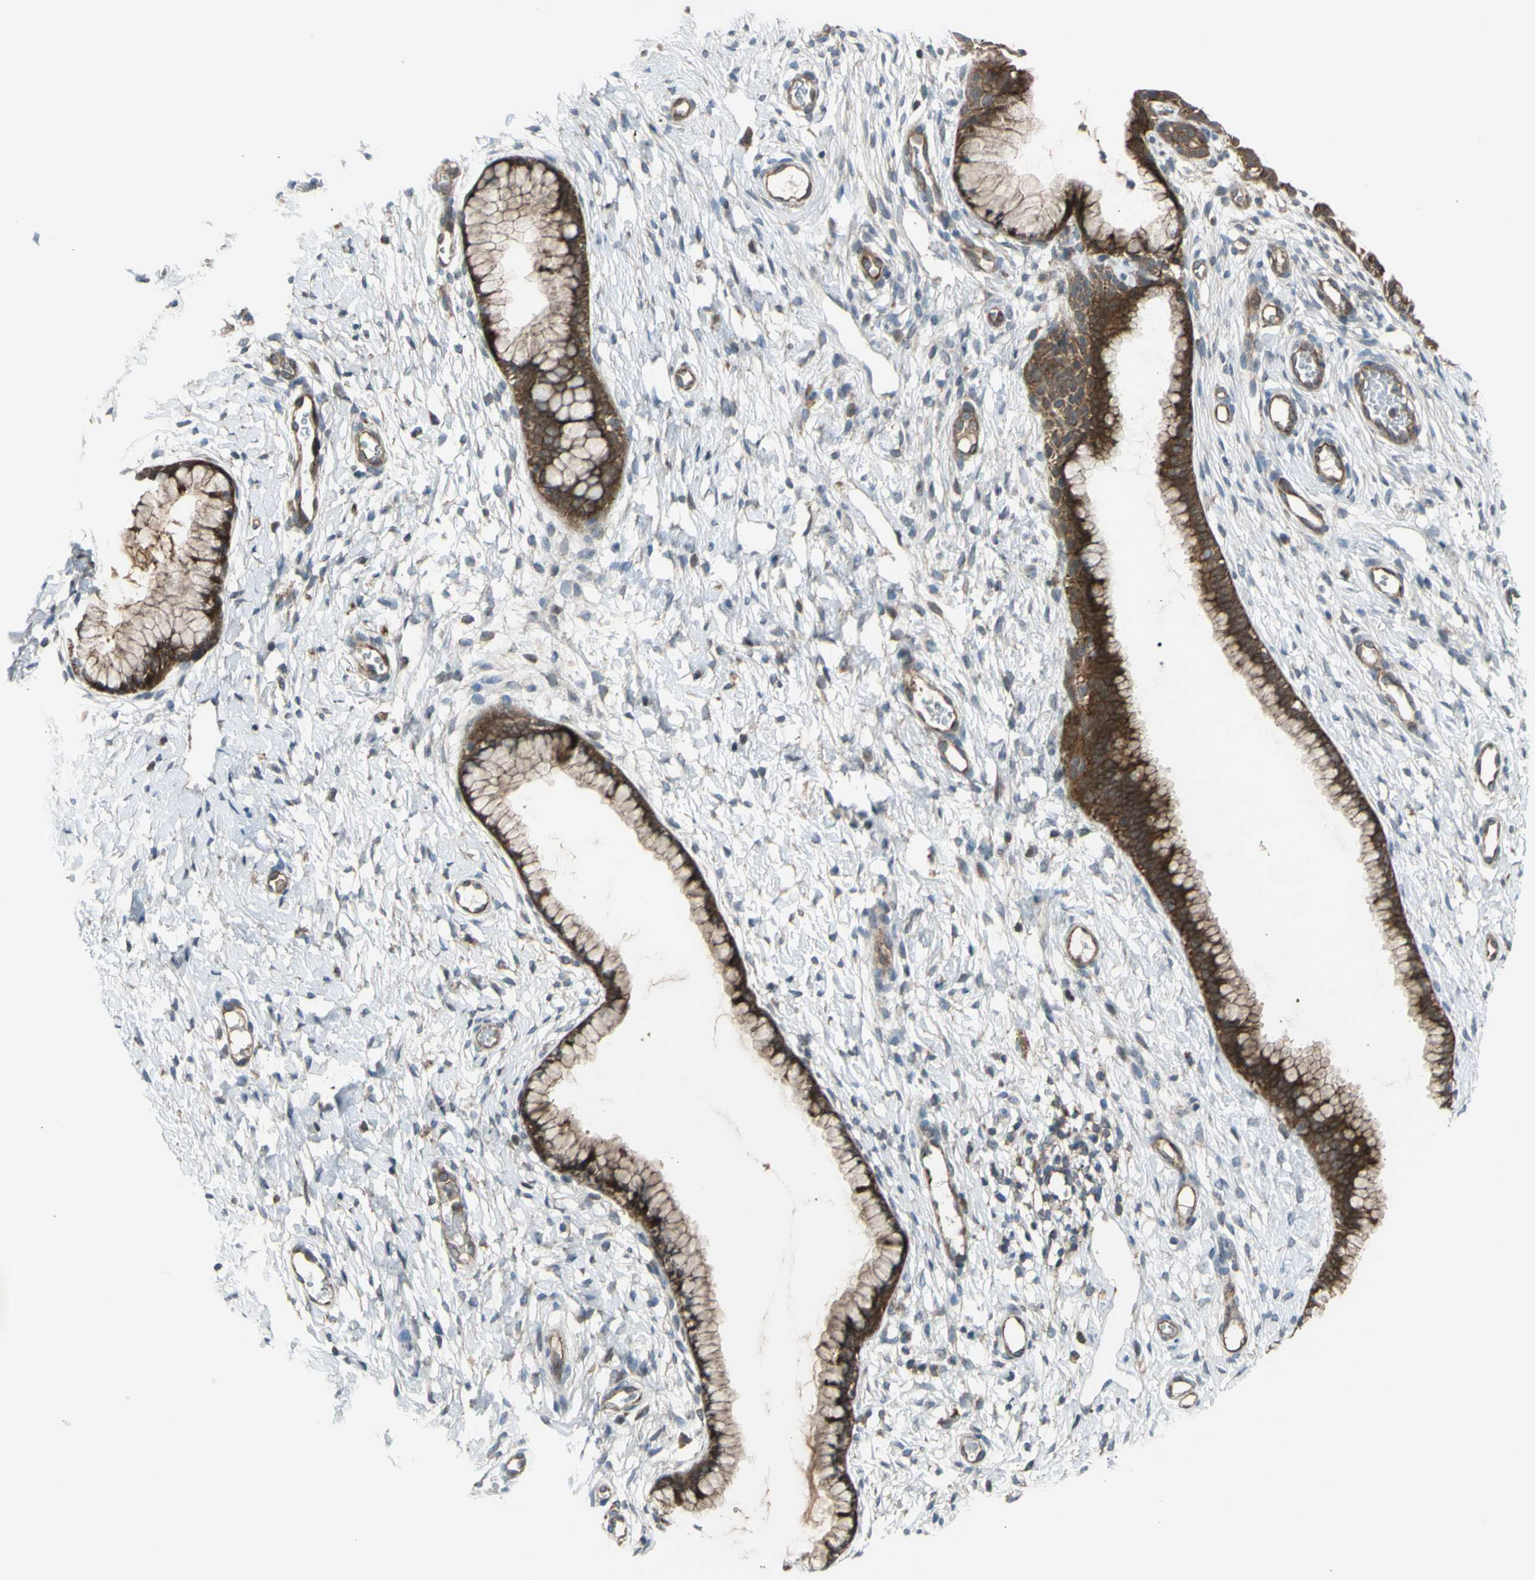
{"staining": {"intensity": "moderate", "quantity": ">75%", "location": "cytoplasmic/membranous"}, "tissue": "cervix", "cell_type": "Glandular cells", "image_type": "normal", "snomed": [{"axis": "morphology", "description": "Normal tissue, NOS"}, {"axis": "topography", "description": "Cervix"}], "caption": "IHC (DAB (3,3'-diaminobenzidine)) staining of benign cervix displays moderate cytoplasmic/membranous protein positivity in about >75% of glandular cells.", "gene": "FLII", "patient": {"sex": "female", "age": 65}}